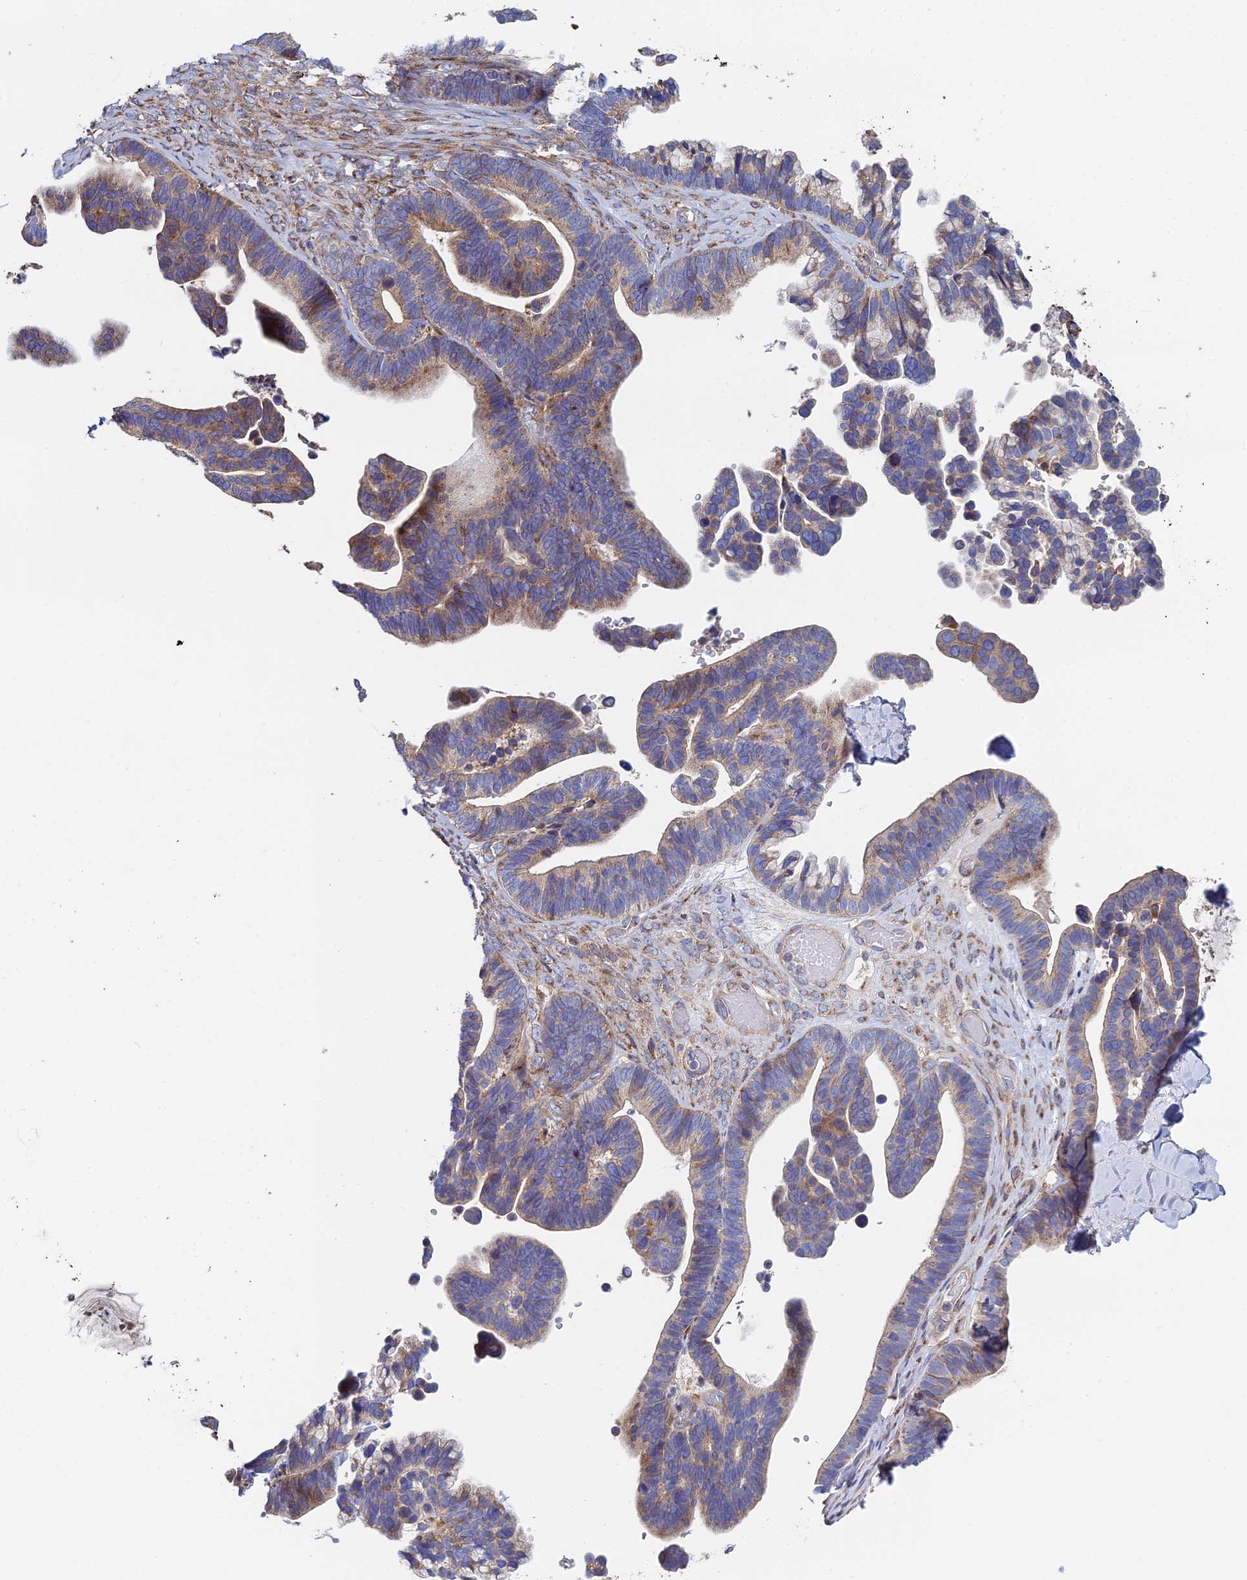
{"staining": {"intensity": "weak", "quantity": "25%-75%", "location": "cytoplasmic/membranous"}, "tissue": "ovarian cancer", "cell_type": "Tumor cells", "image_type": "cancer", "snomed": [{"axis": "morphology", "description": "Cystadenocarcinoma, serous, NOS"}, {"axis": "topography", "description": "Ovary"}], "caption": "Immunohistochemical staining of human ovarian cancer shows low levels of weak cytoplasmic/membranous positivity in about 25%-75% of tumor cells.", "gene": "CLCN3", "patient": {"sex": "female", "age": 56}}